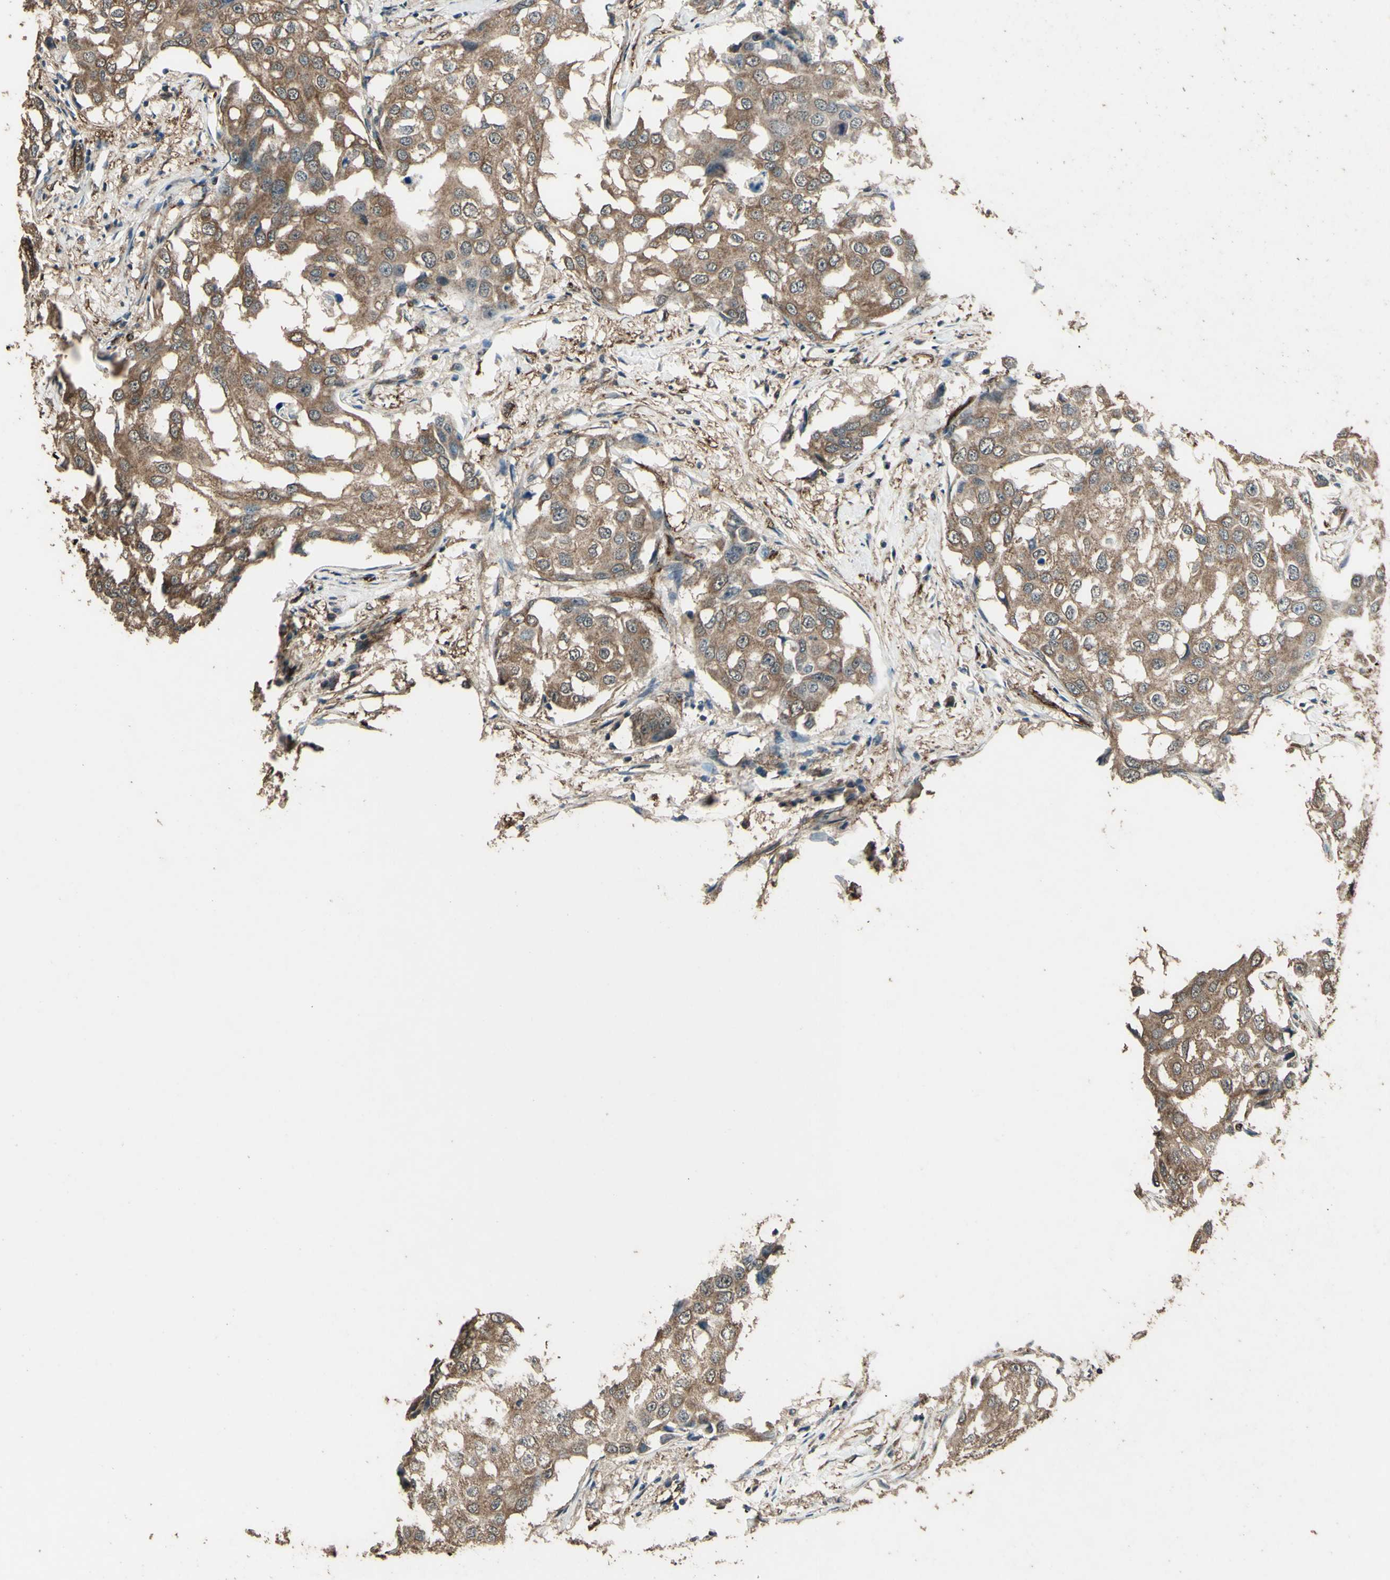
{"staining": {"intensity": "moderate", "quantity": ">75%", "location": "cytoplasmic/membranous"}, "tissue": "breast cancer", "cell_type": "Tumor cells", "image_type": "cancer", "snomed": [{"axis": "morphology", "description": "Duct carcinoma"}, {"axis": "topography", "description": "Breast"}], "caption": "A photomicrograph of breast cancer (infiltrating ductal carcinoma) stained for a protein exhibits moderate cytoplasmic/membranous brown staining in tumor cells.", "gene": "TSPO", "patient": {"sex": "female", "age": 27}}